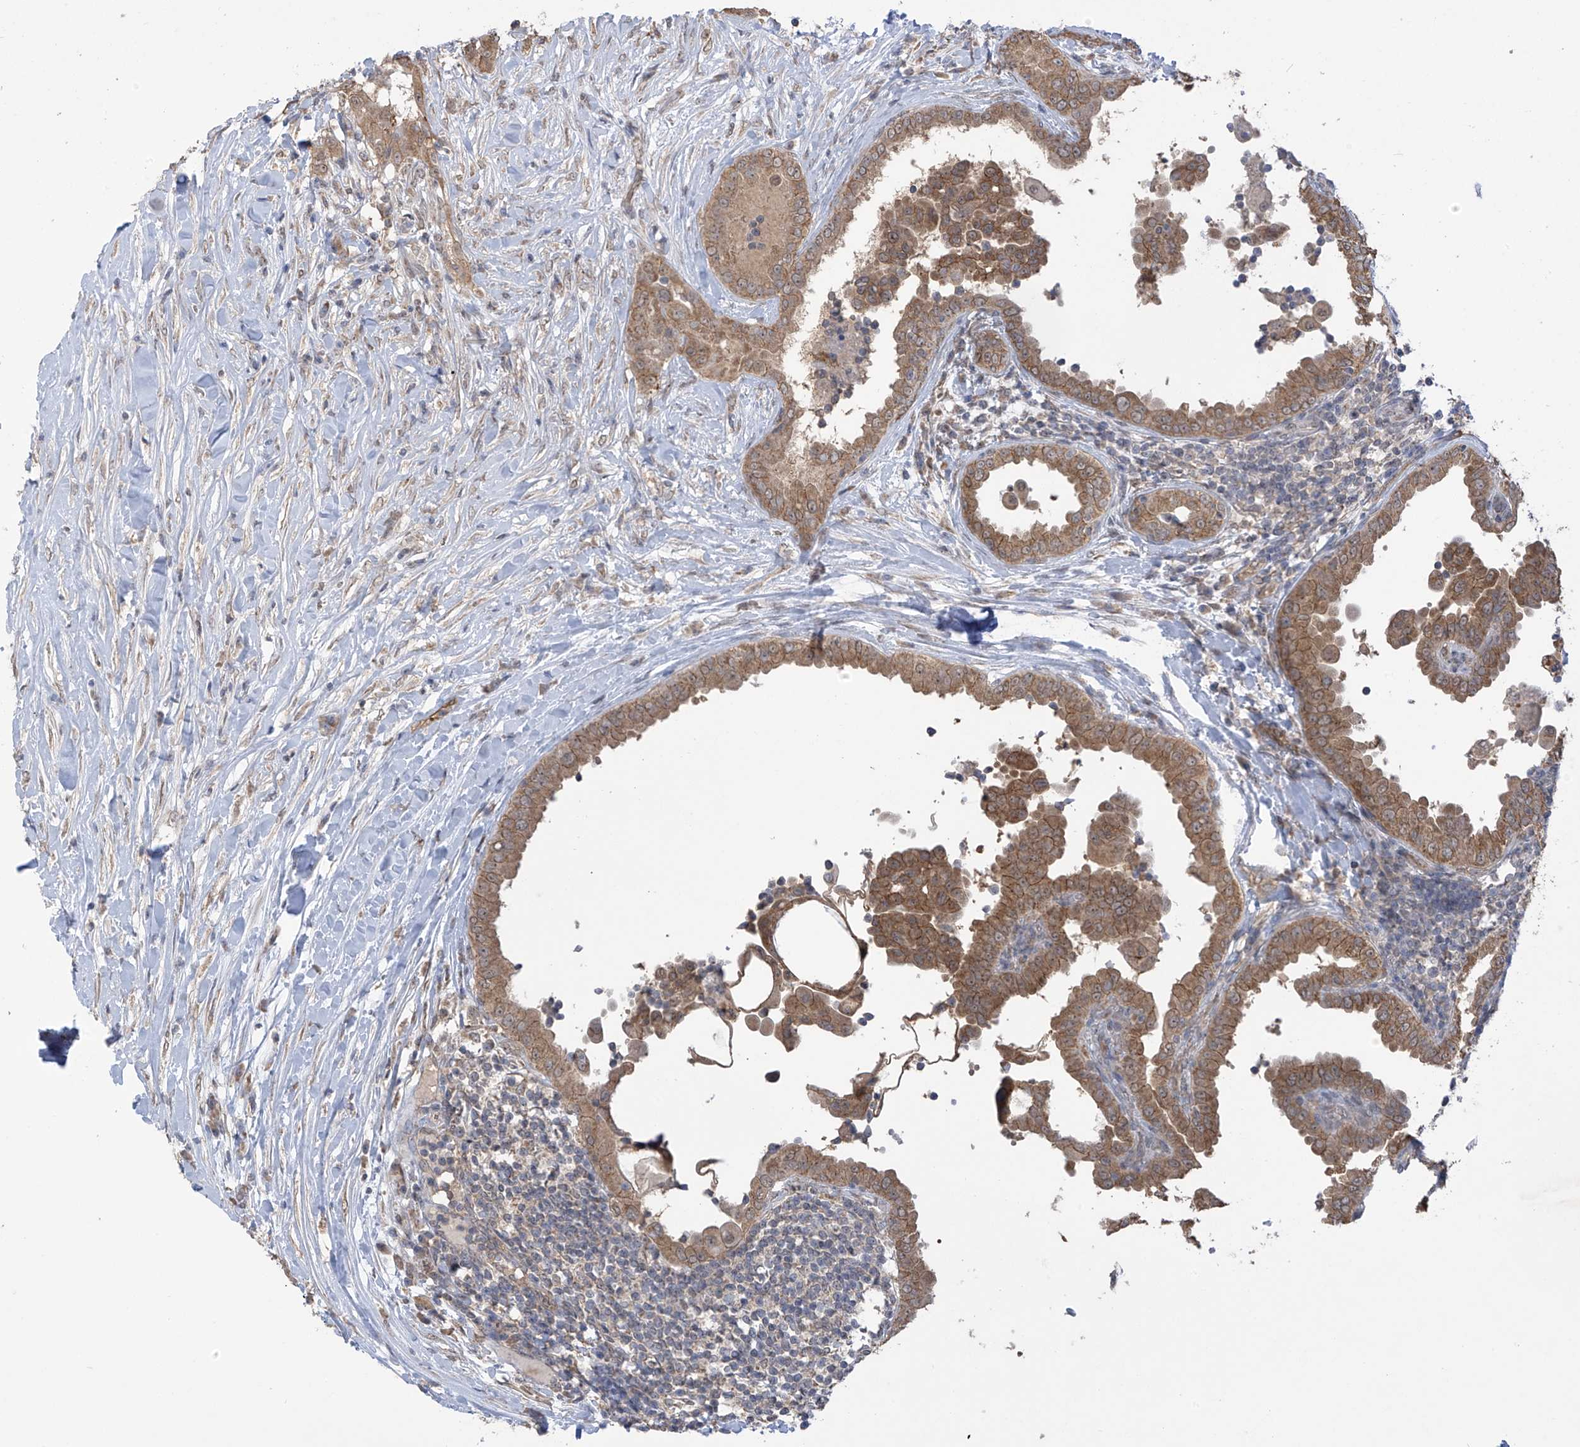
{"staining": {"intensity": "strong", "quantity": ">75%", "location": "cytoplasmic/membranous,nuclear"}, "tissue": "thyroid cancer", "cell_type": "Tumor cells", "image_type": "cancer", "snomed": [{"axis": "morphology", "description": "Papillary adenocarcinoma, NOS"}, {"axis": "topography", "description": "Thyroid gland"}], "caption": "Immunohistochemistry (IHC) histopathology image of papillary adenocarcinoma (thyroid) stained for a protein (brown), which reveals high levels of strong cytoplasmic/membranous and nuclear positivity in approximately >75% of tumor cells.", "gene": "KIAA1522", "patient": {"sex": "male", "age": 33}}